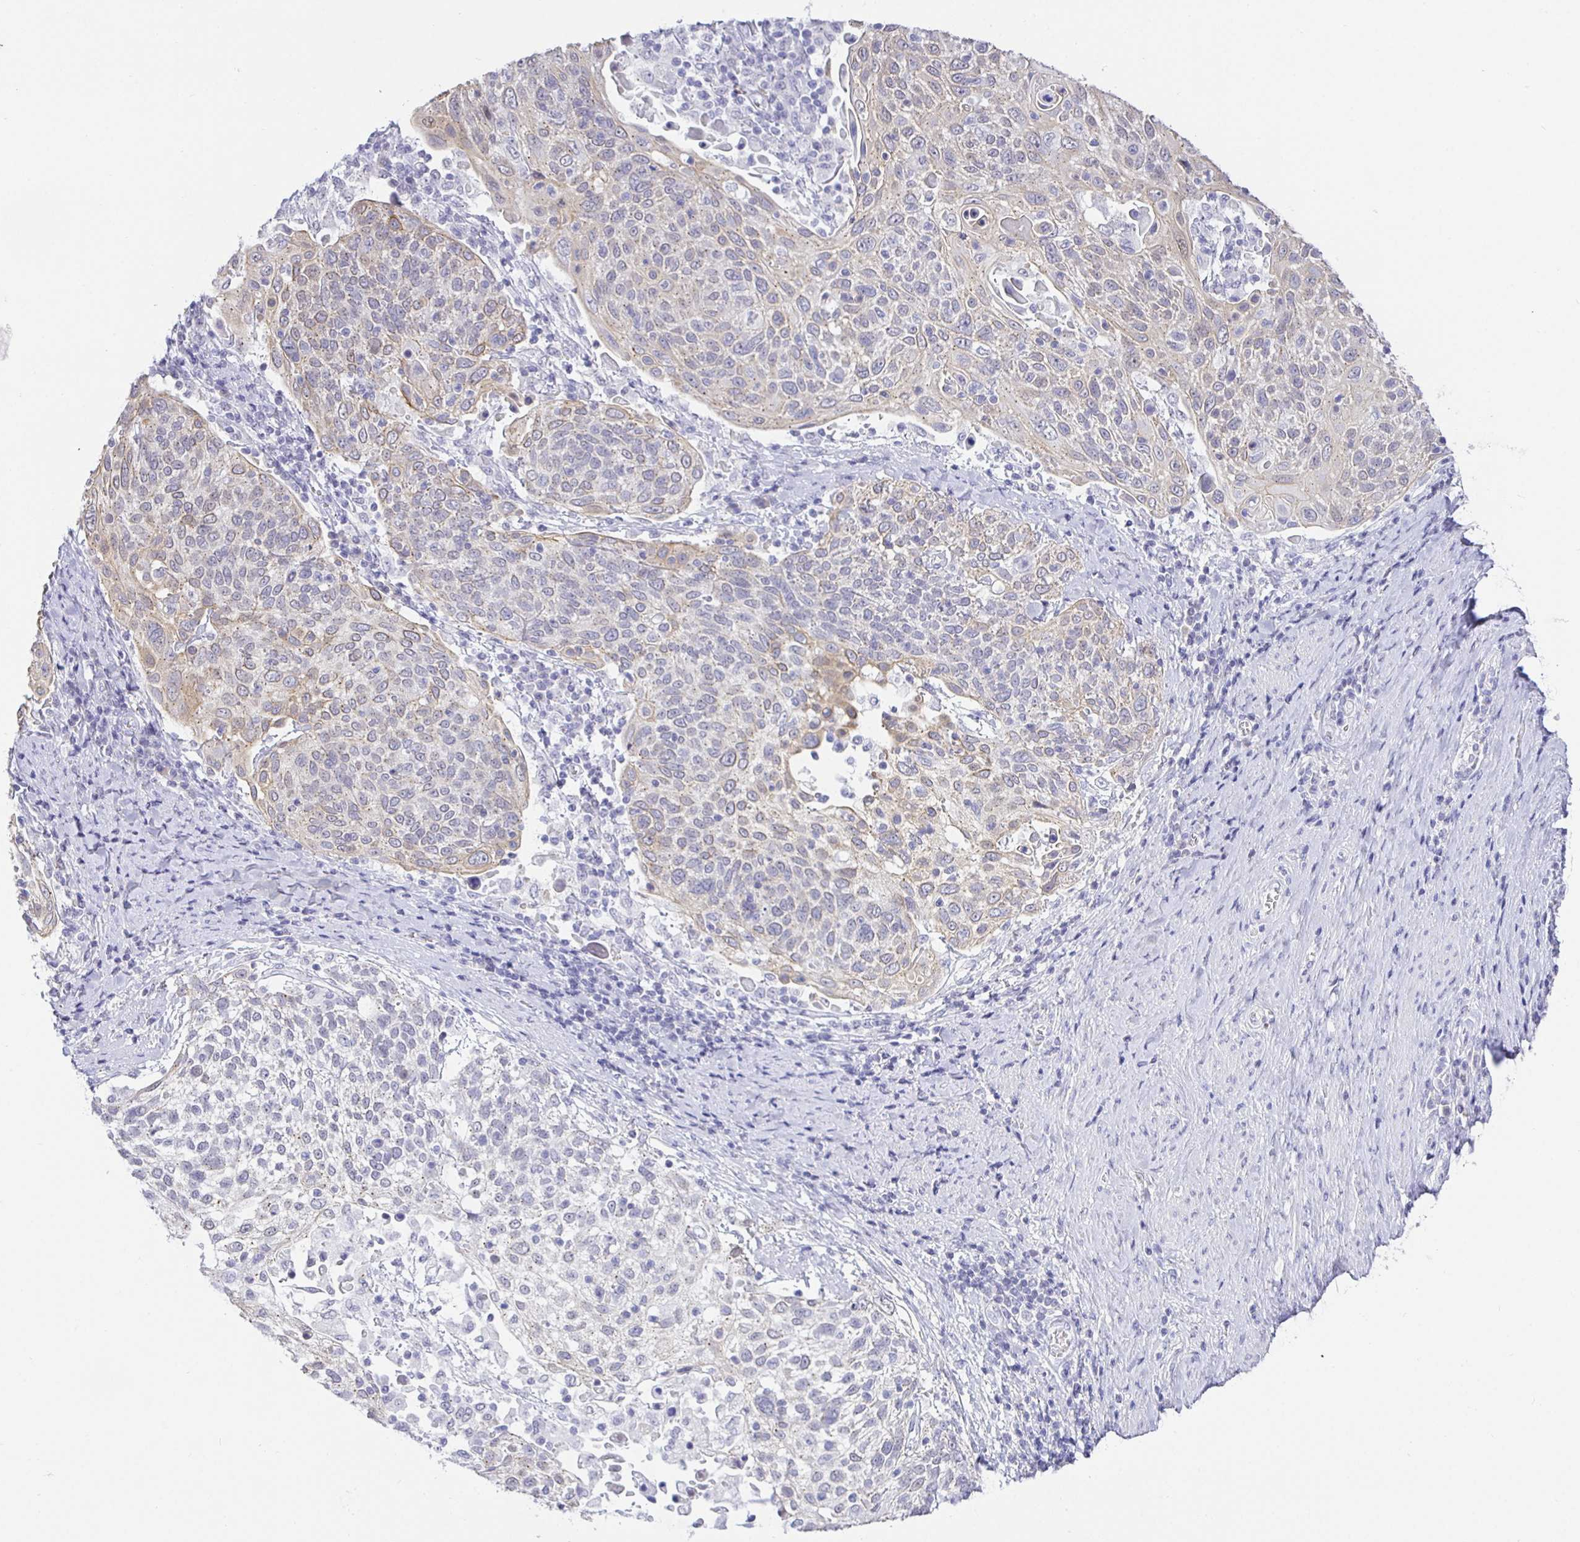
{"staining": {"intensity": "weak", "quantity": "25%-75%", "location": "cytoplasmic/membranous"}, "tissue": "cervical cancer", "cell_type": "Tumor cells", "image_type": "cancer", "snomed": [{"axis": "morphology", "description": "Squamous cell carcinoma, NOS"}, {"axis": "topography", "description": "Cervix"}], "caption": "About 25%-75% of tumor cells in human cervical cancer (squamous cell carcinoma) display weak cytoplasmic/membranous protein expression as visualized by brown immunohistochemical staining.", "gene": "EZHIP", "patient": {"sex": "female", "age": 61}}